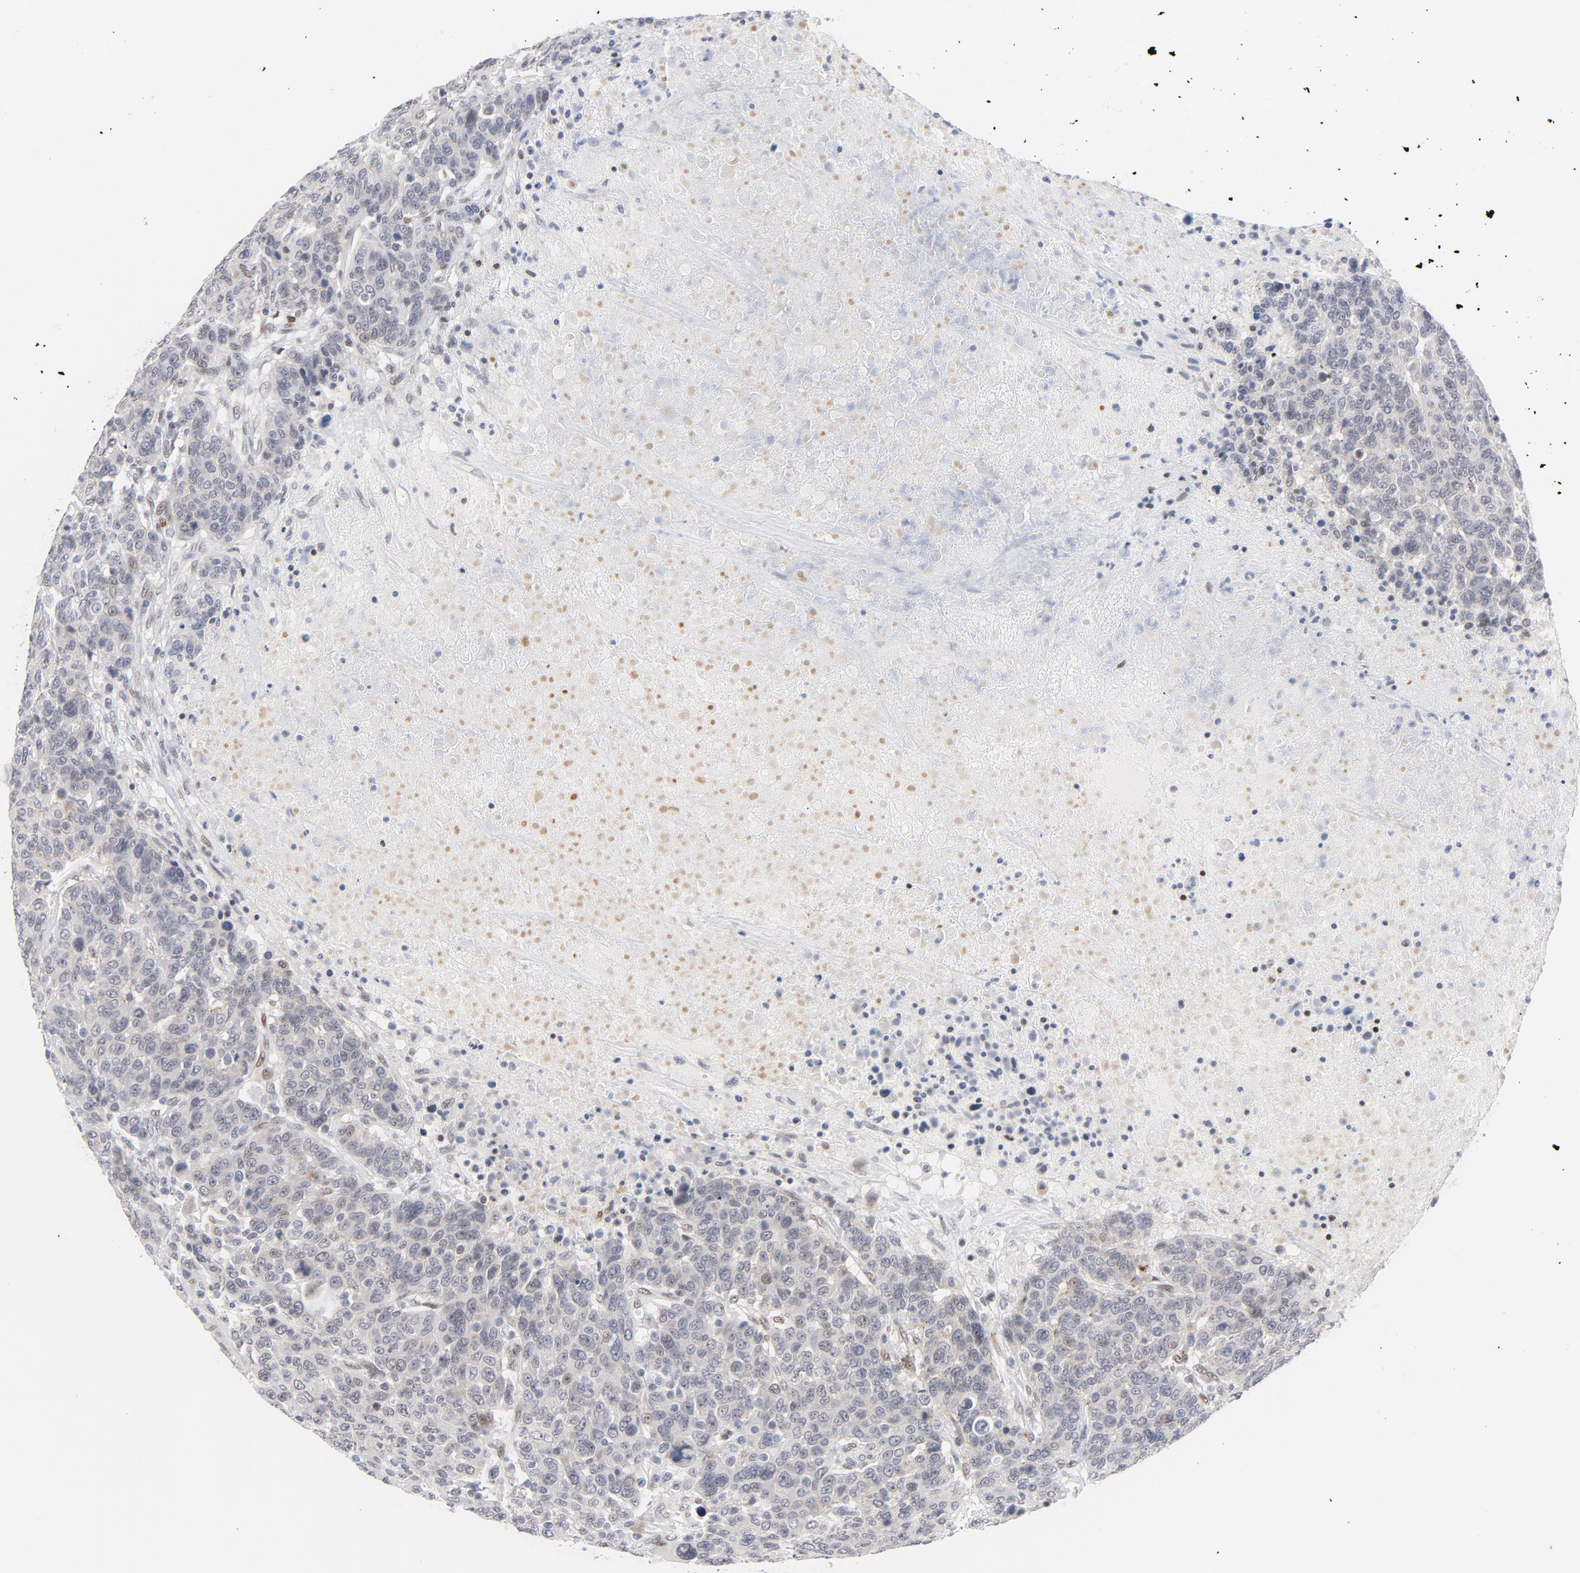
{"staining": {"intensity": "weak", "quantity": "<25%", "location": "nuclear"}, "tissue": "breast cancer", "cell_type": "Tumor cells", "image_type": "cancer", "snomed": [{"axis": "morphology", "description": "Duct carcinoma"}, {"axis": "topography", "description": "Breast"}], "caption": "A histopathology image of human invasive ductal carcinoma (breast) is negative for staining in tumor cells.", "gene": "NFIC", "patient": {"sex": "female", "age": 37}}